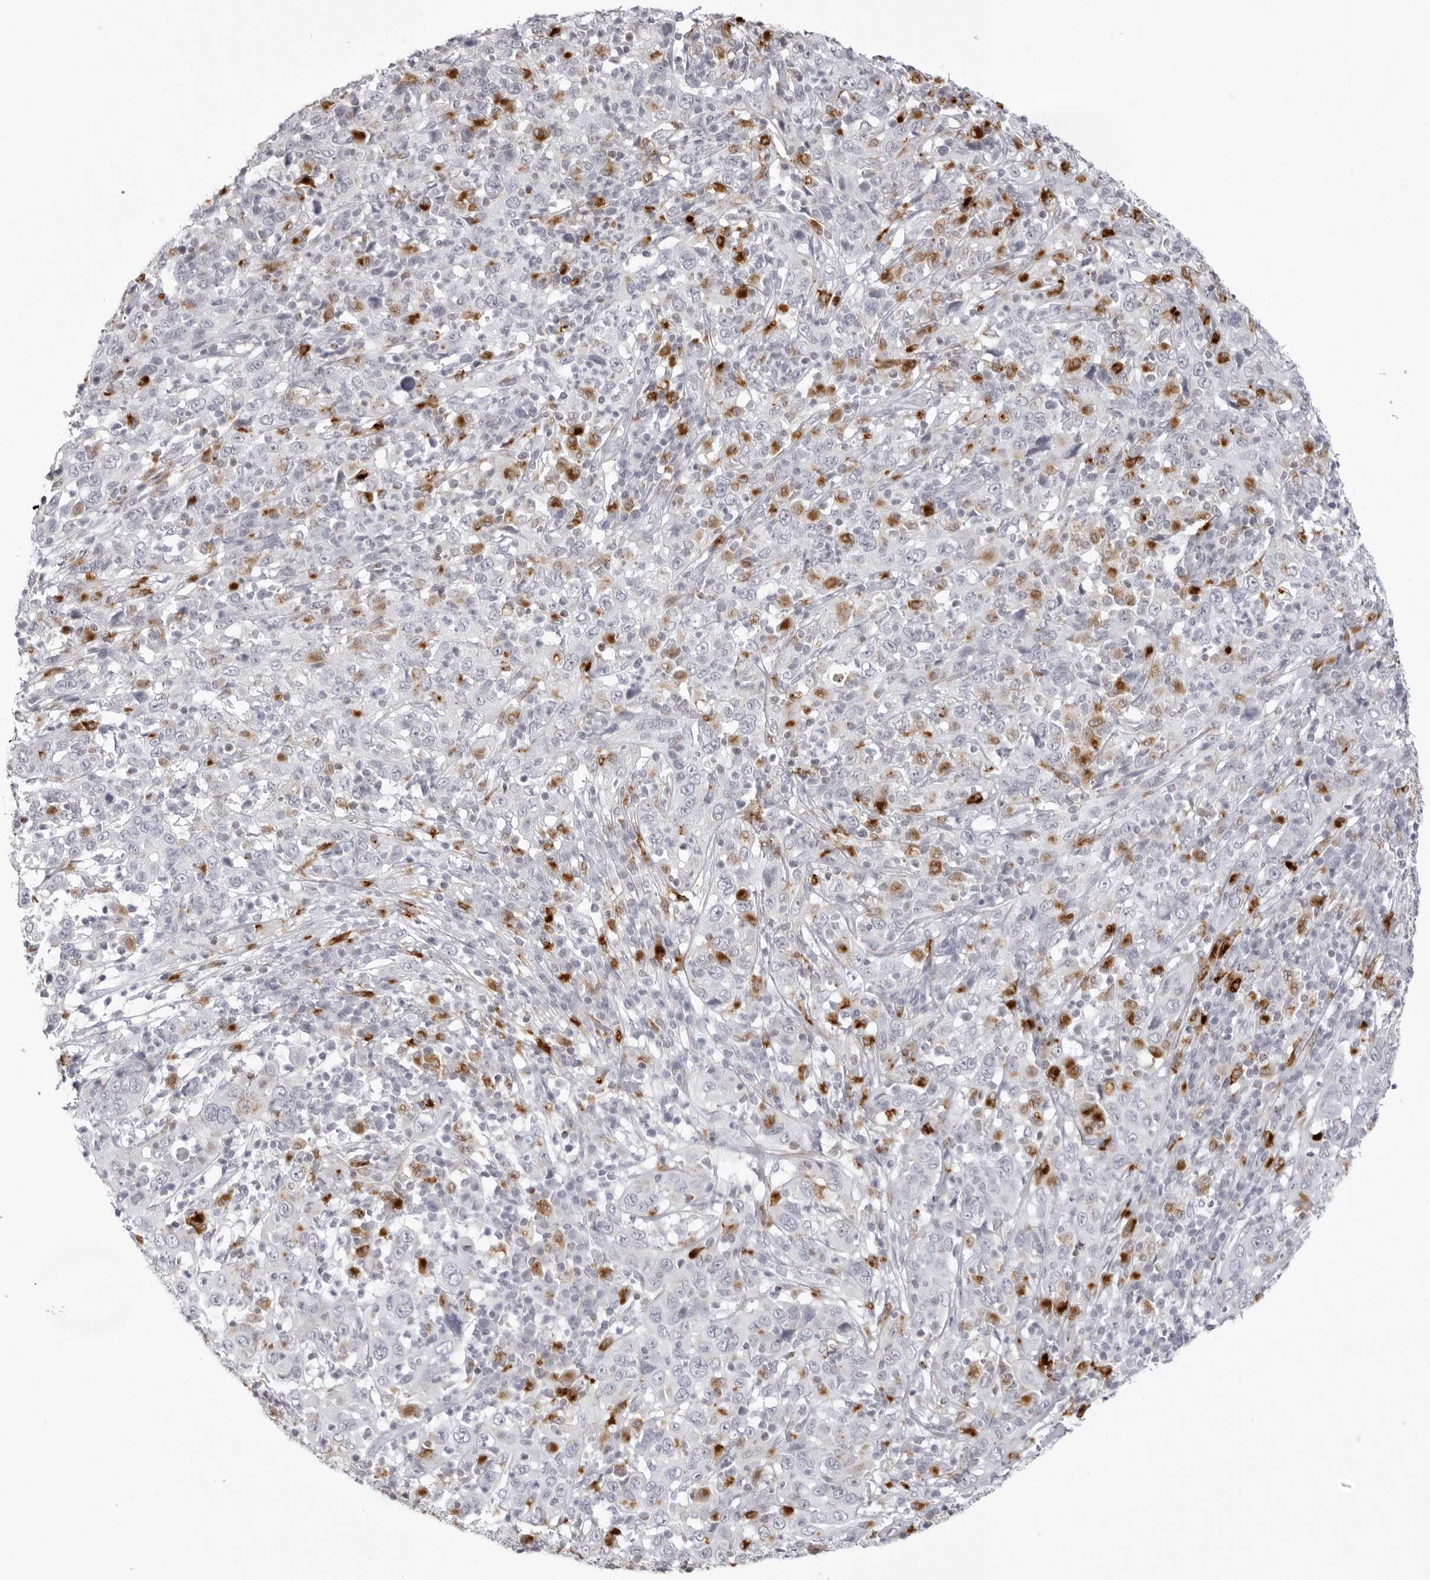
{"staining": {"intensity": "negative", "quantity": "none", "location": "none"}, "tissue": "cervical cancer", "cell_type": "Tumor cells", "image_type": "cancer", "snomed": [{"axis": "morphology", "description": "Squamous cell carcinoma, NOS"}, {"axis": "topography", "description": "Cervix"}], "caption": "High magnification brightfield microscopy of cervical cancer (squamous cell carcinoma) stained with DAB (brown) and counterstained with hematoxylin (blue): tumor cells show no significant positivity.", "gene": "IL25", "patient": {"sex": "female", "age": 46}}